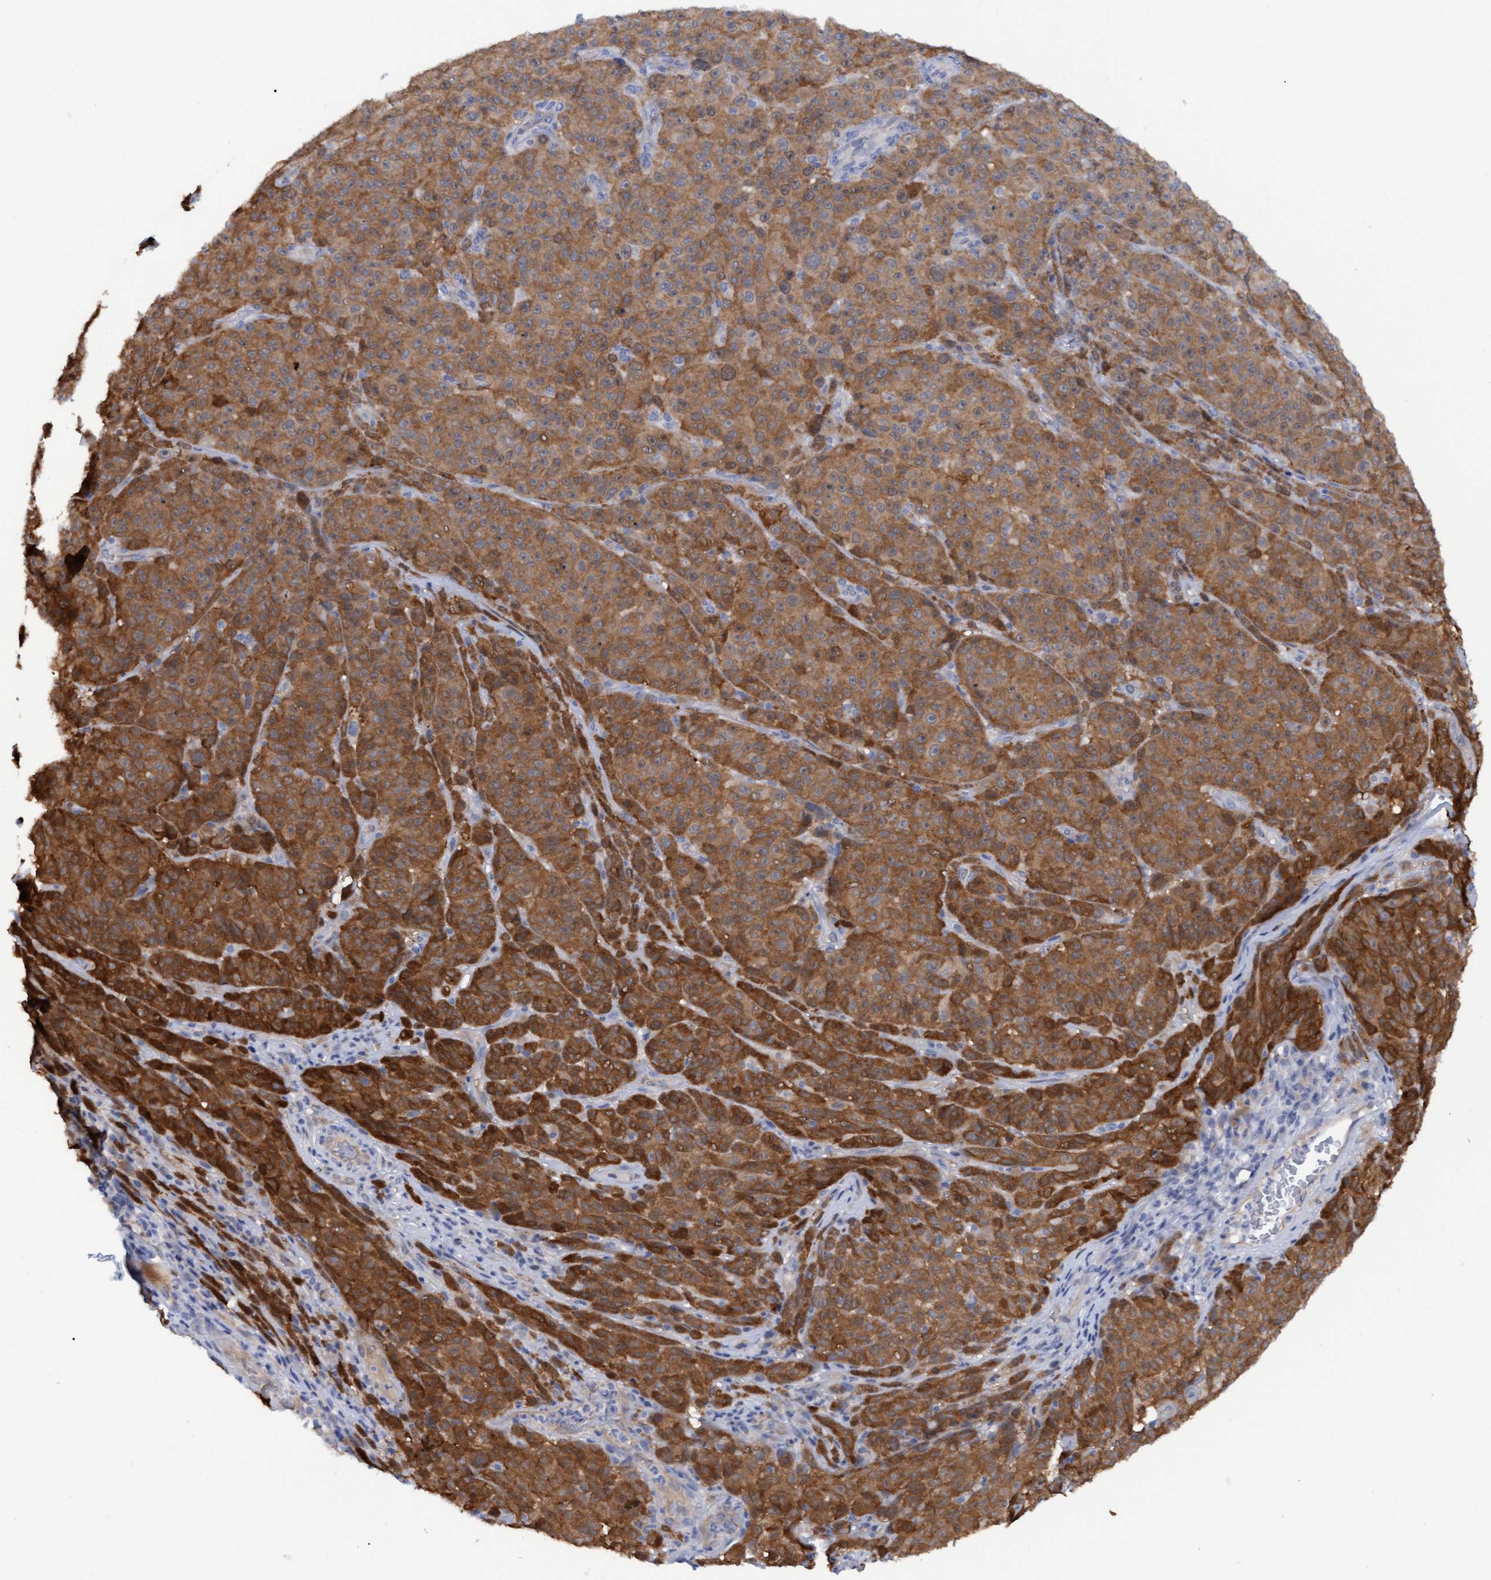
{"staining": {"intensity": "moderate", "quantity": ">75%", "location": "cytoplasmic/membranous"}, "tissue": "melanoma", "cell_type": "Tumor cells", "image_type": "cancer", "snomed": [{"axis": "morphology", "description": "Malignant melanoma, NOS"}, {"axis": "topography", "description": "Skin"}], "caption": "DAB immunohistochemical staining of malignant melanoma exhibits moderate cytoplasmic/membranous protein expression in about >75% of tumor cells.", "gene": "STXBP1", "patient": {"sex": "female", "age": 82}}